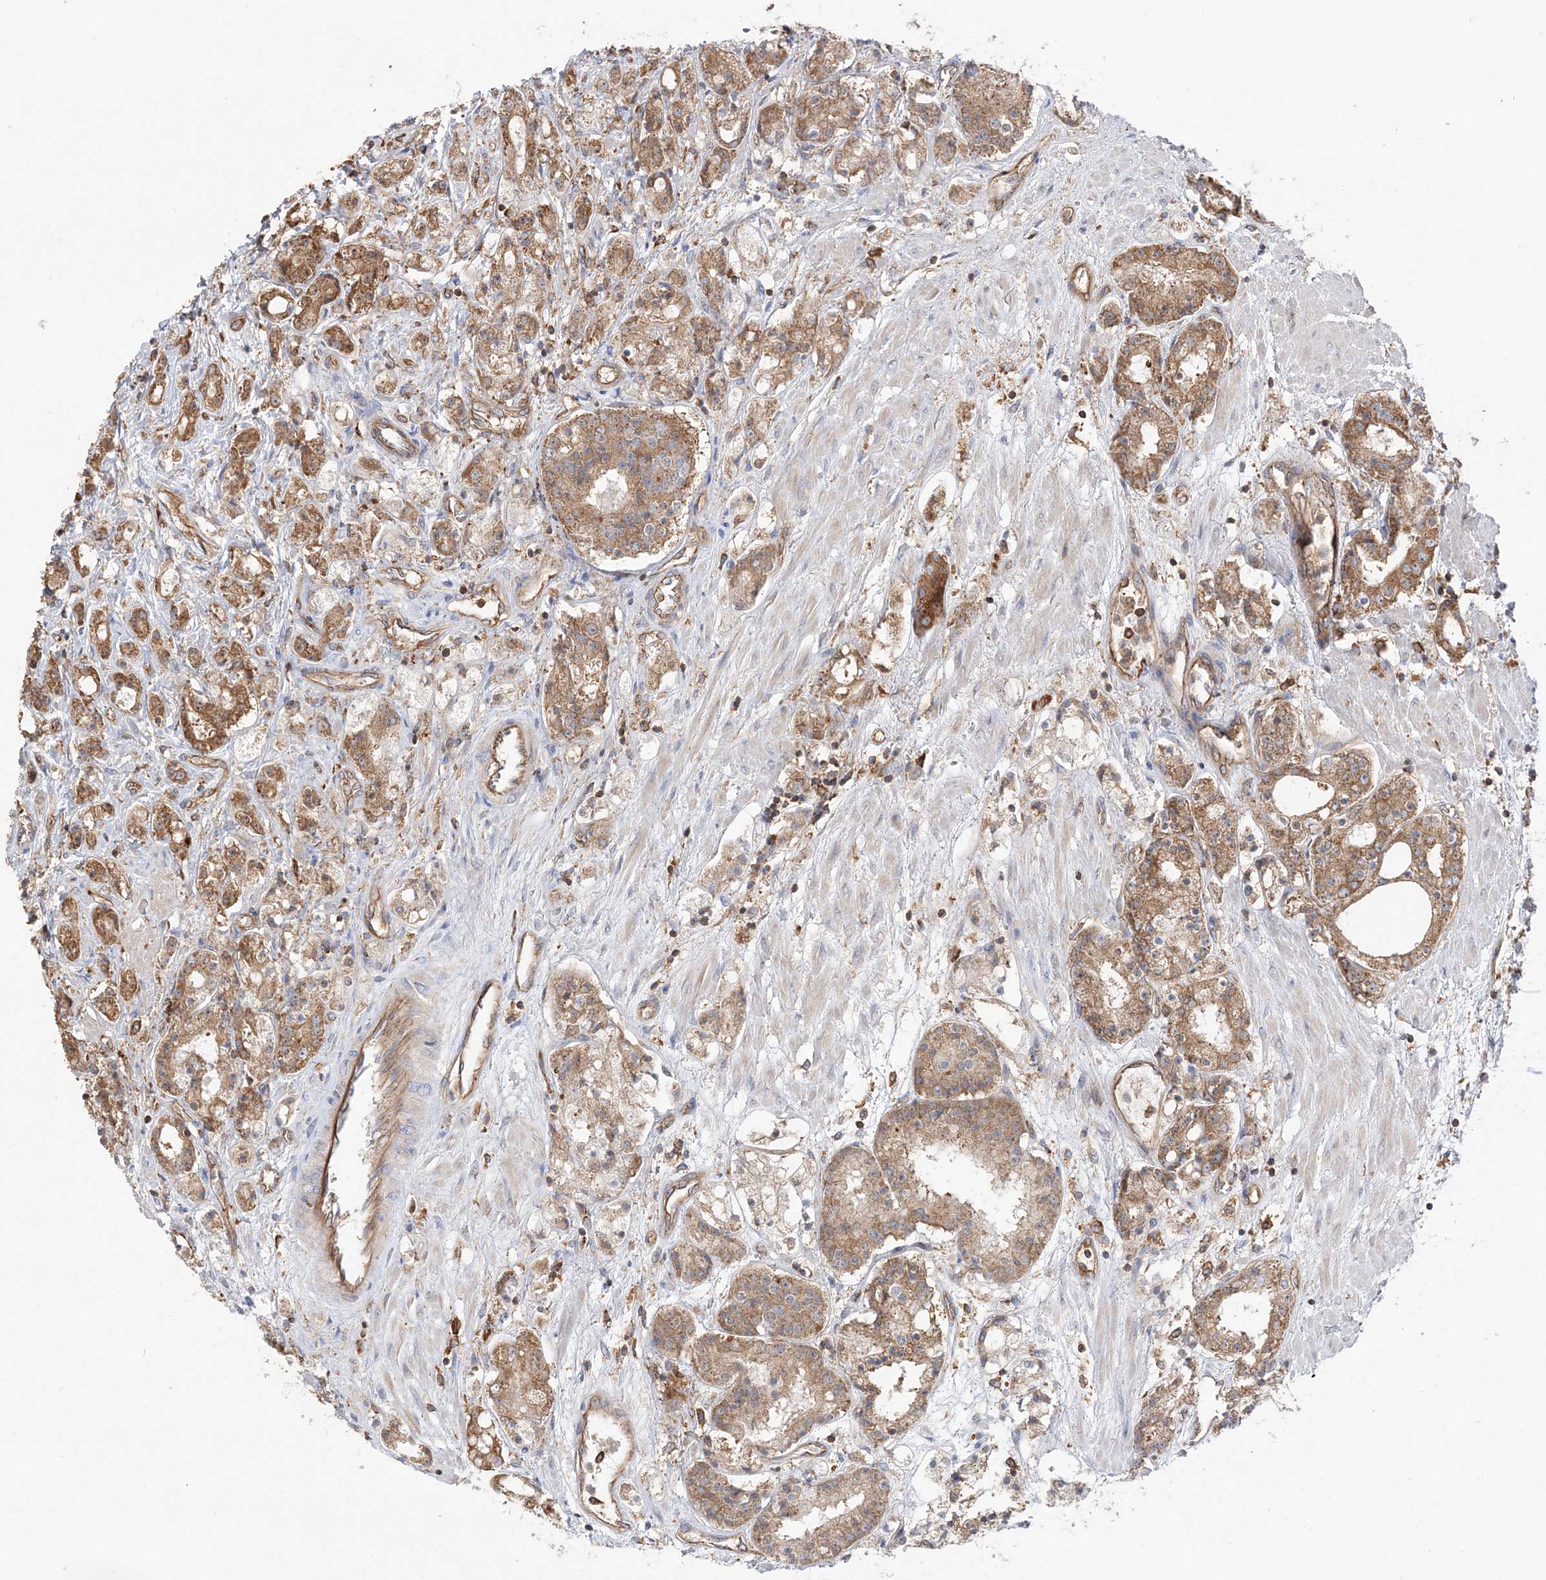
{"staining": {"intensity": "moderate", "quantity": ">75%", "location": "cytoplasmic/membranous"}, "tissue": "prostate cancer", "cell_type": "Tumor cells", "image_type": "cancer", "snomed": [{"axis": "morphology", "description": "Adenocarcinoma, High grade"}, {"axis": "topography", "description": "Prostate"}], "caption": "IHC image of prostate cancer (adenocarcinoma (high-grade)) stained for a protein (brown), which shows medium levels of moderate cytoplasmic/membranous staining in about >75% of tumor cells.", "gene": "TBC1D5", "patient": {"sex": "male", "age": 60}}